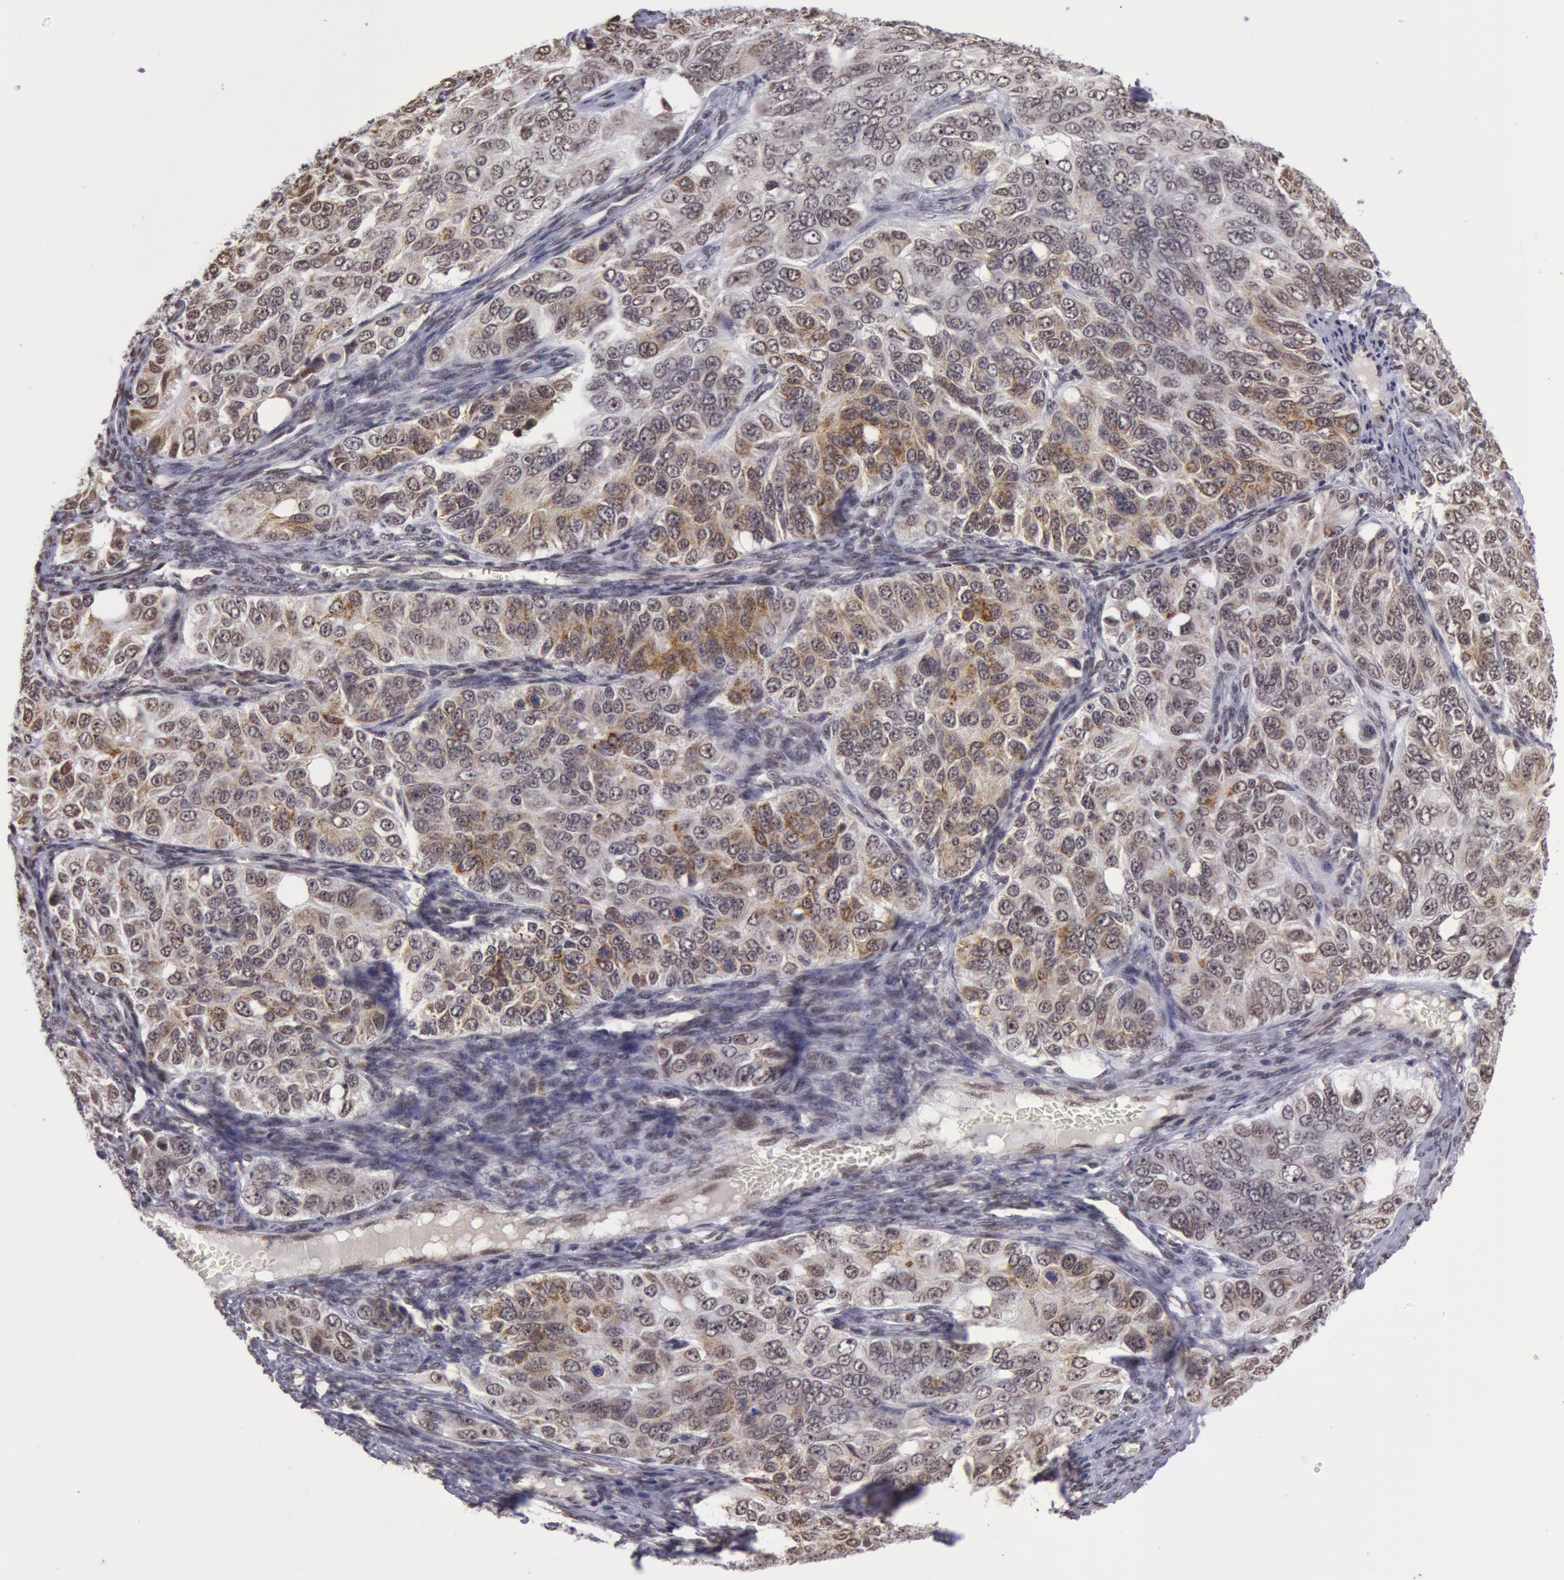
{"staining": {"intensity": "negative", "quantity": "none", "location": "none"}, "tissue": "ovarian cancer", "cell_type": "Tumor cells", "image_type": "cancer", "snomed": [{"axis": "morphology", "description": "Carcinoma, endometroid"}, {"axis": "topography", "description": "Ovary"}], "caption": "Tumor cells are negative for brown protein staining in ovarian cancer.", "gene": "VRTN", "patient": {"sex": "female", "age": 51}}